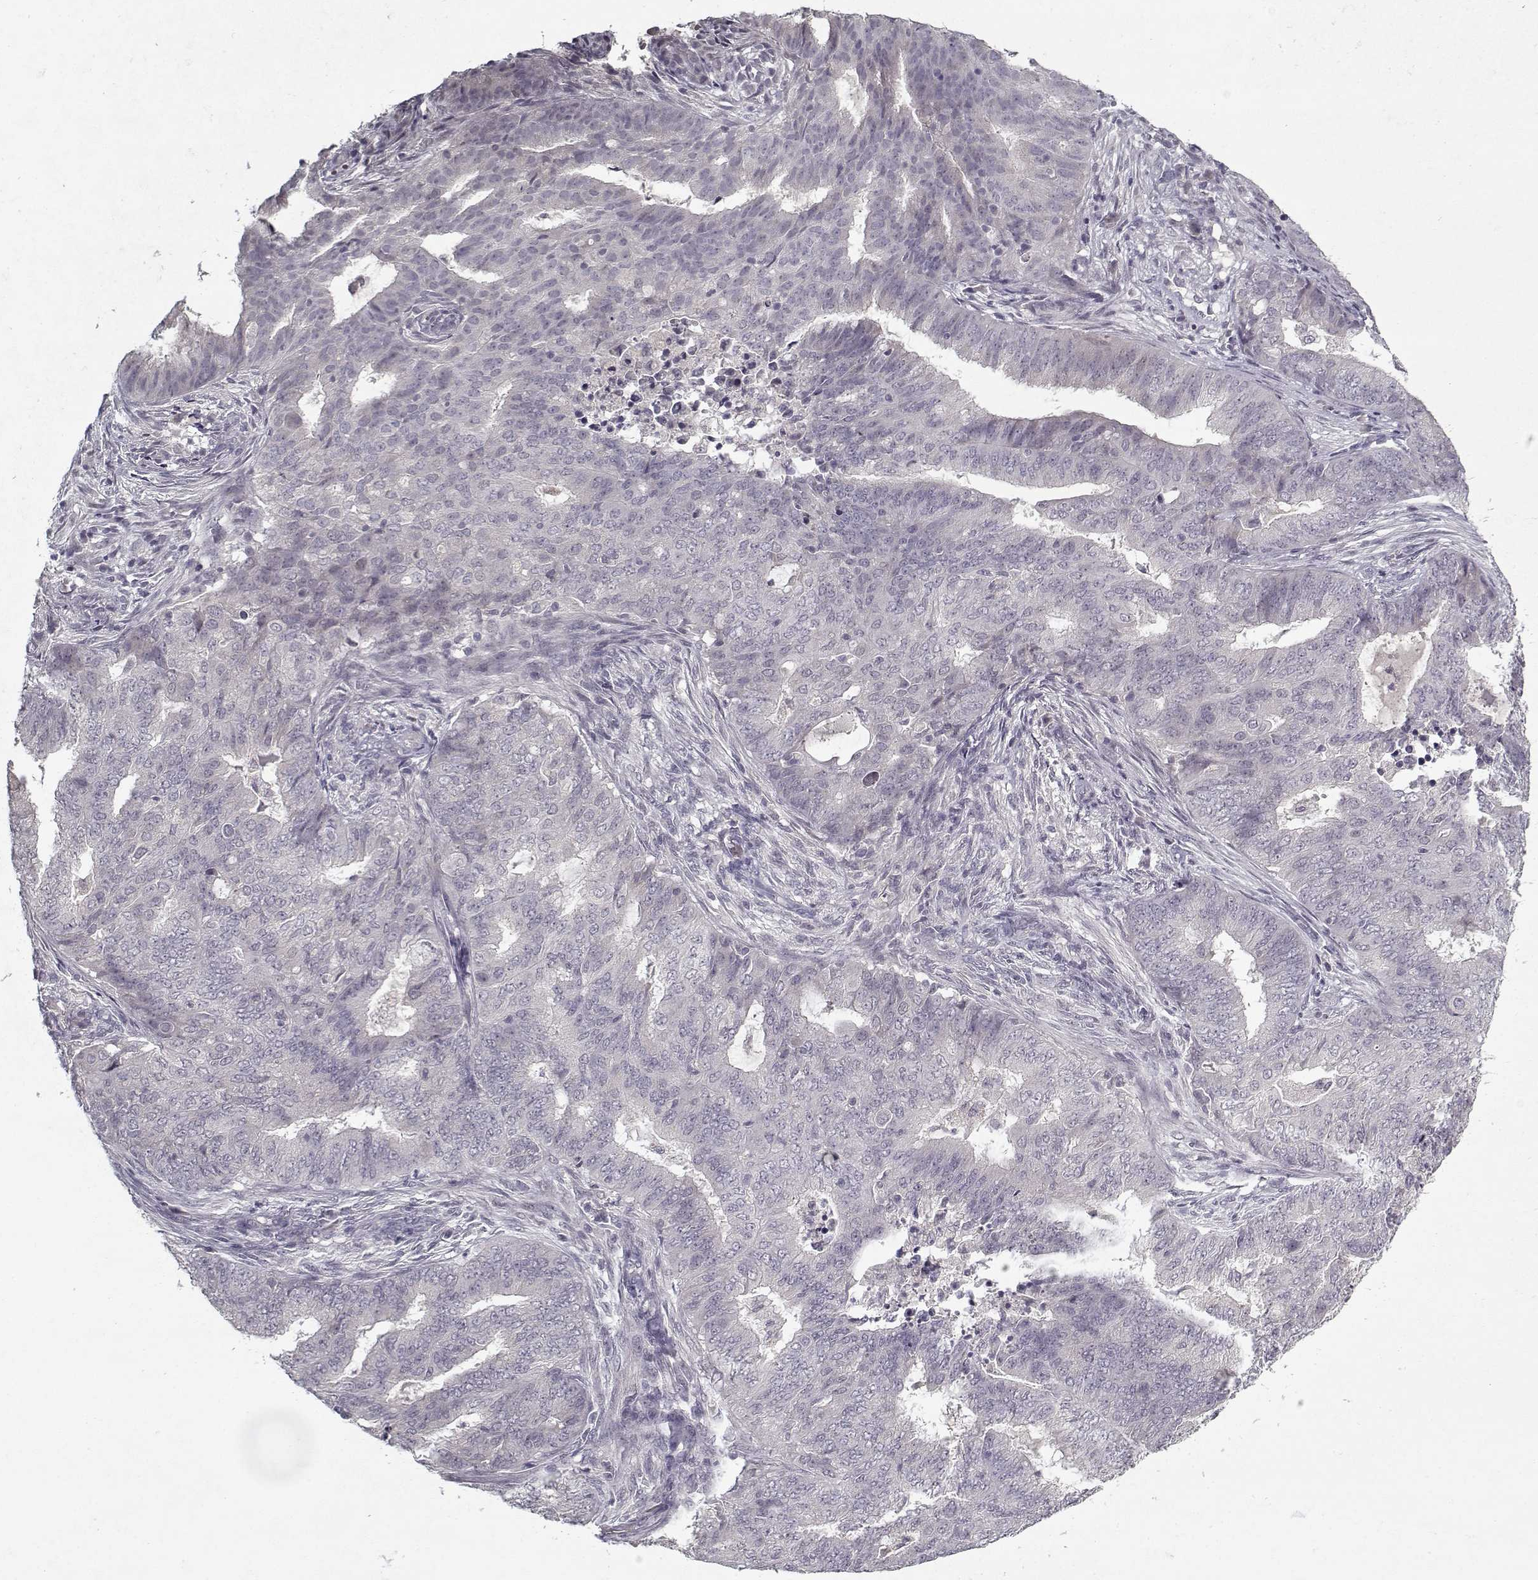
{"staining": {"intensity": "negative", "quantity": "none", "location": "none"}, "tissue": "endometrial cancer", "cell_type": "Tumor cells", "image_type": "cancer", "snomed": [{"axis": "morphology", "description": "Adenocarcinoma, NOS"}, {"axis": "topography", "description": "Endometrium"}], "caption": "DAB (3,3'-diaminobenzidine) immunohistochemical staining of endometrial adenocarcinoma displays no significant expression in tumor cells. (DAB (3,3'-diaminobenzidine) immunohistochemistry (IHC) visualized using brightfield microscopy, high magnification).", "gene": "LAMA2", "patient": {"sex": "female", "age": 62}}